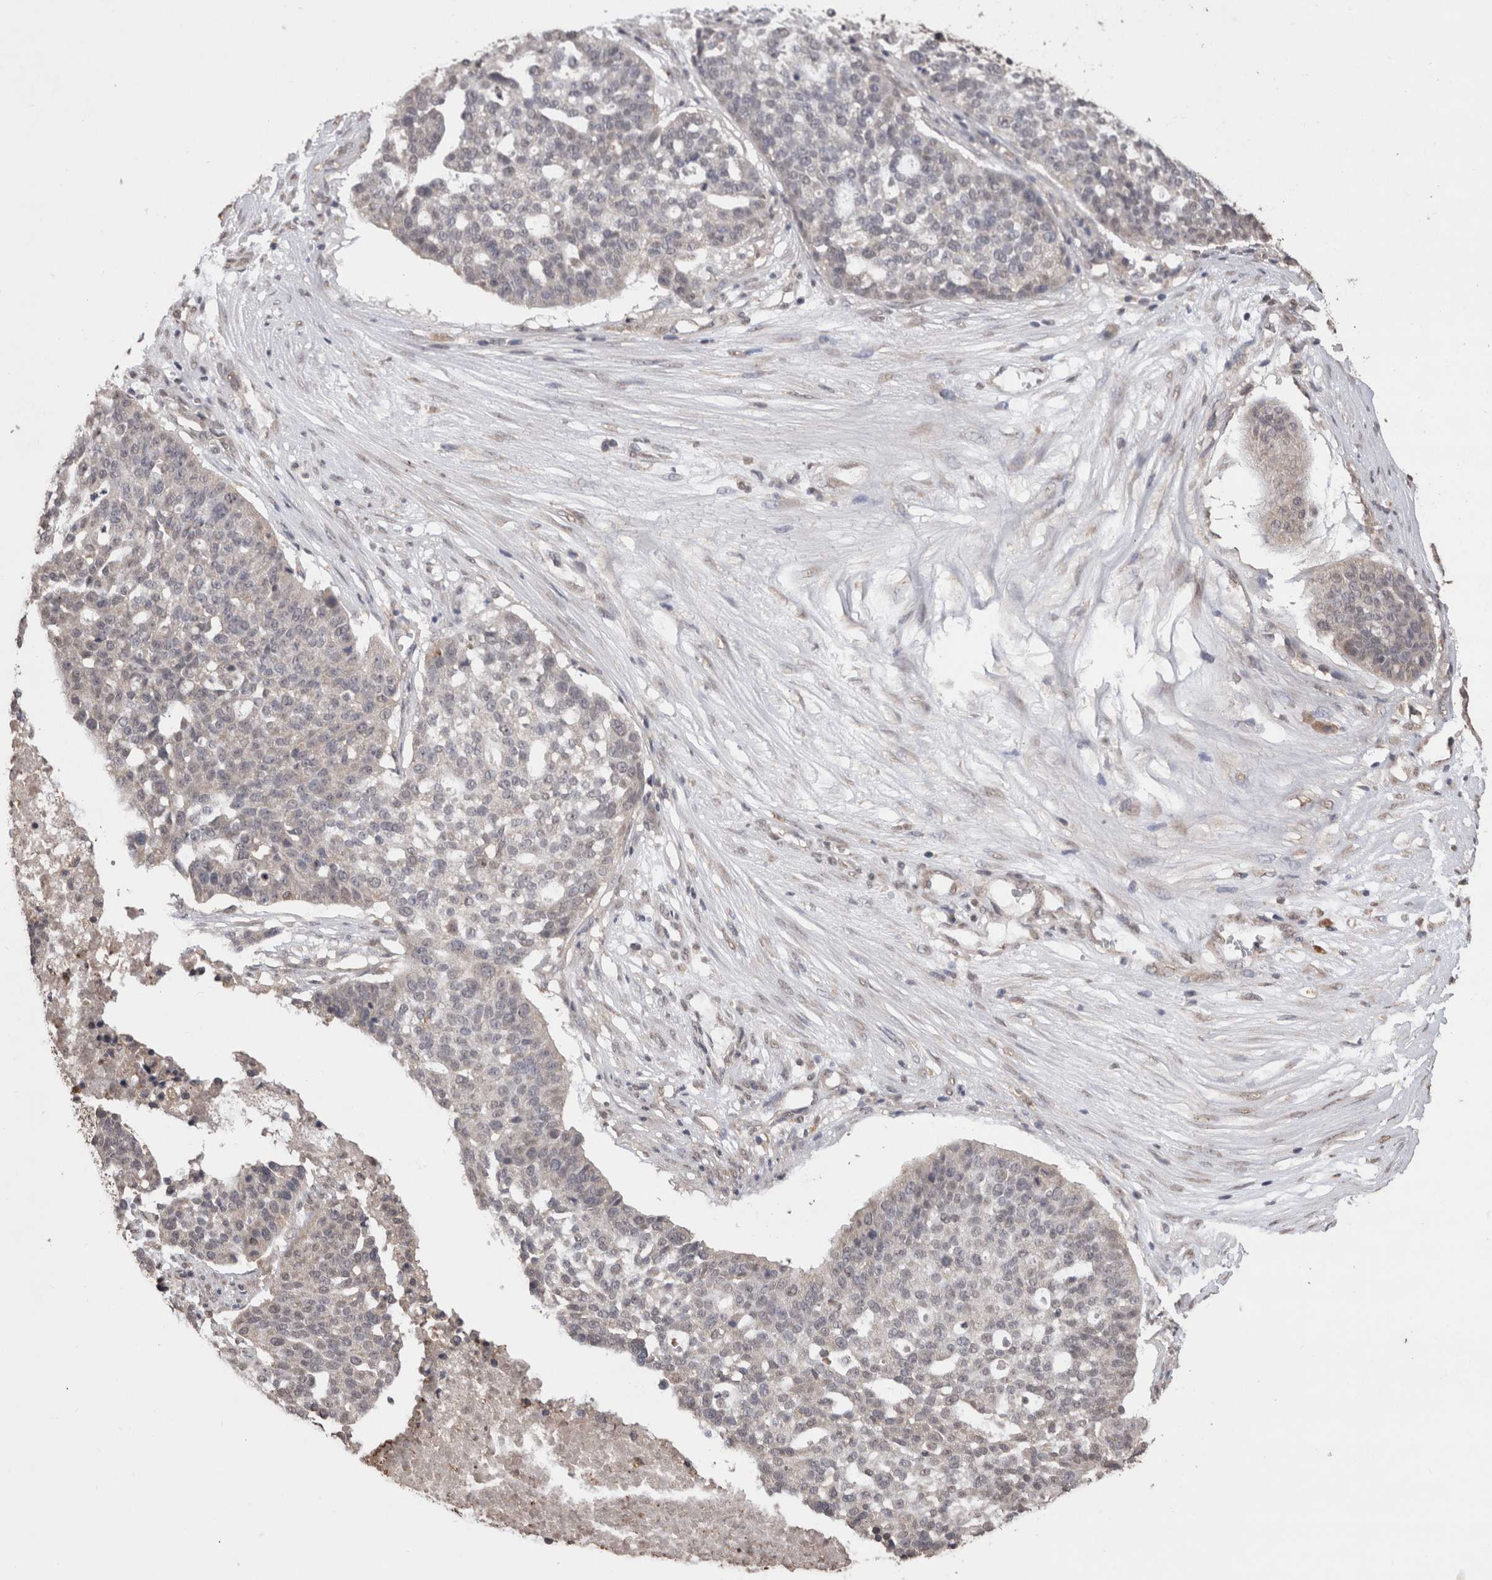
{"staining": {"intensity": "negative", "quantity": "none", "location": "none"}, "tissue": "ovarian cancer", "cell_type": "Tumor cells", "image_type": "cancer", "snomed": [{"axis": "morphology", "description": "Cystadenocarcinoma, serous, NOS"}, {"axis": "topography", "description": "Ovary"}], "caption": "This is a photomicrograph of immunohistochemistry (IHC) staining of ovarian cancer, which shows no staining in tumor cells.", "gene": "GRK5", "patient": {"sex": "female", "age": 59}}